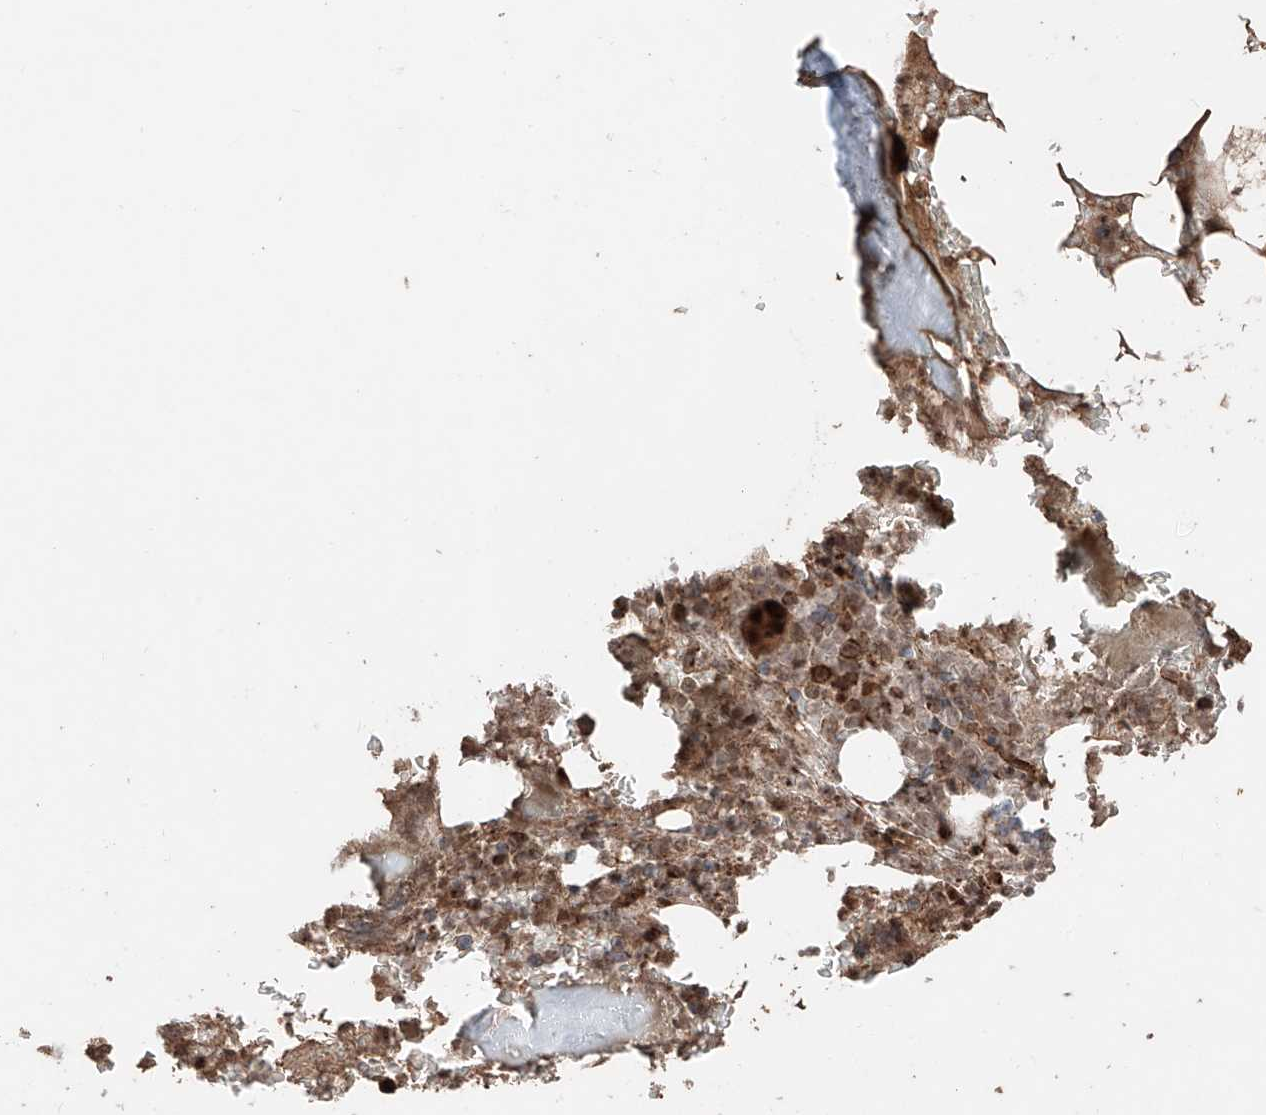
{"staining": {"intensity": "strong", "quantity": "25%-75%", "location": "cytoplasmic/membranous"}, "tissue": "bone marrow", "cell_type": "Hematopoietic cells", "image_type": "normal", "snomed": [{"axis": "morphology", "description": "Normal tissue, NOS"}, {"axis": "topography", "description": "Bone marrow"}], "caption": "The immunohistochemical stain shows strong cytoplasmic/membranous staining in hematopoietic cells of unremarkable bone marrow.", "gene": "ZSCAN29", "patient": {"sex": "male", "age": 58}}